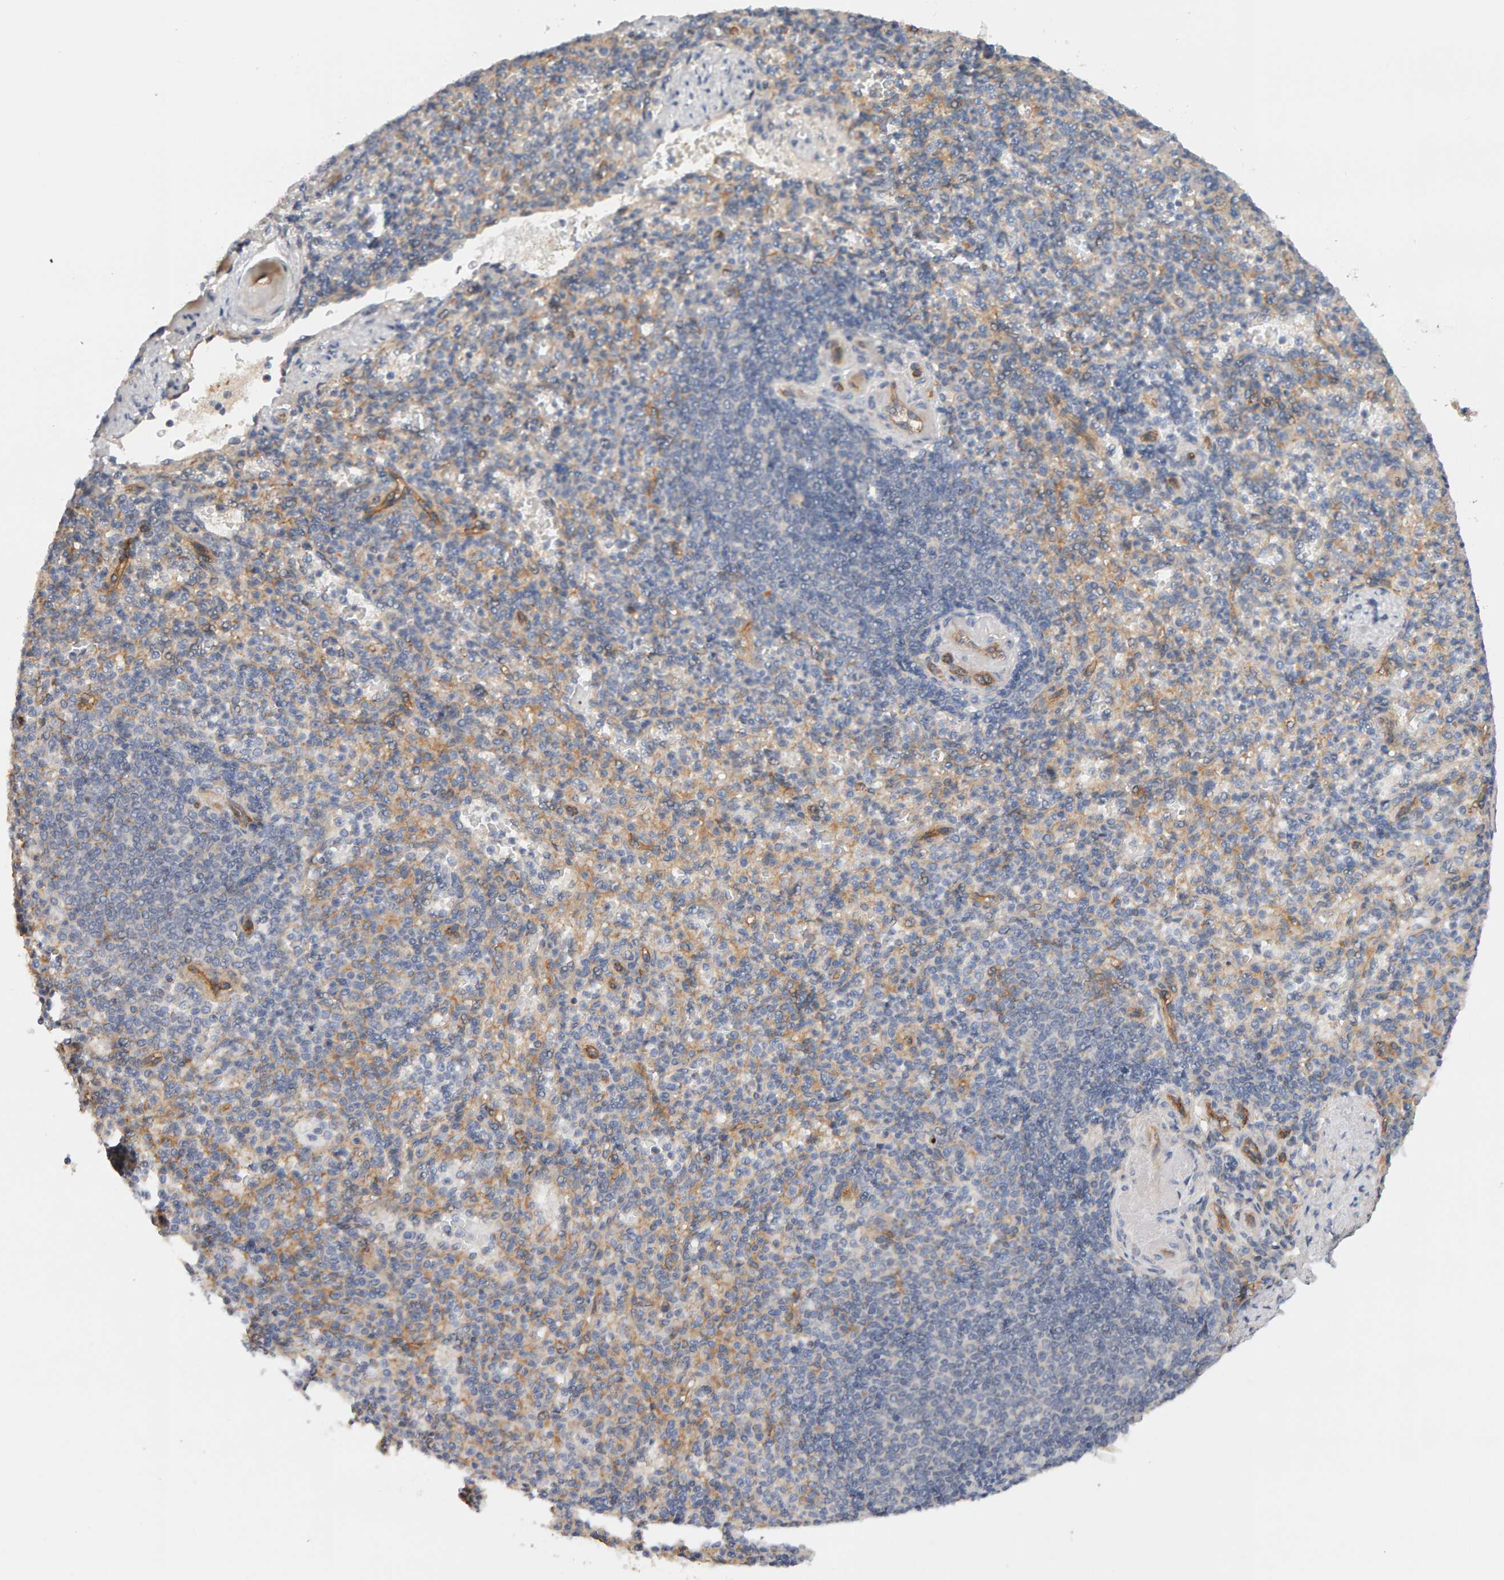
{"staining": {"intensity": "negative", "quantity": "none", "location": "none"}, "tissue": "spleen", "cell_type": "Cells in red pulp", "image_type": "normal", "snomed": [{"axis": "morphology", "description": "Normal tissue, NOS"}, {"axis": "topography", "description": "Spleen"}], "caption": "DAB (3,3'-diaminobenzidine) immunohistochemical staining of benign human spleen demonstrates no significant positivity in cells in red pulp. (Immunohistochemistry, brightfield microscopy, high magnification).", "gene": "PPP1R16A", "patient": {"sex": "female", "age": 74}}